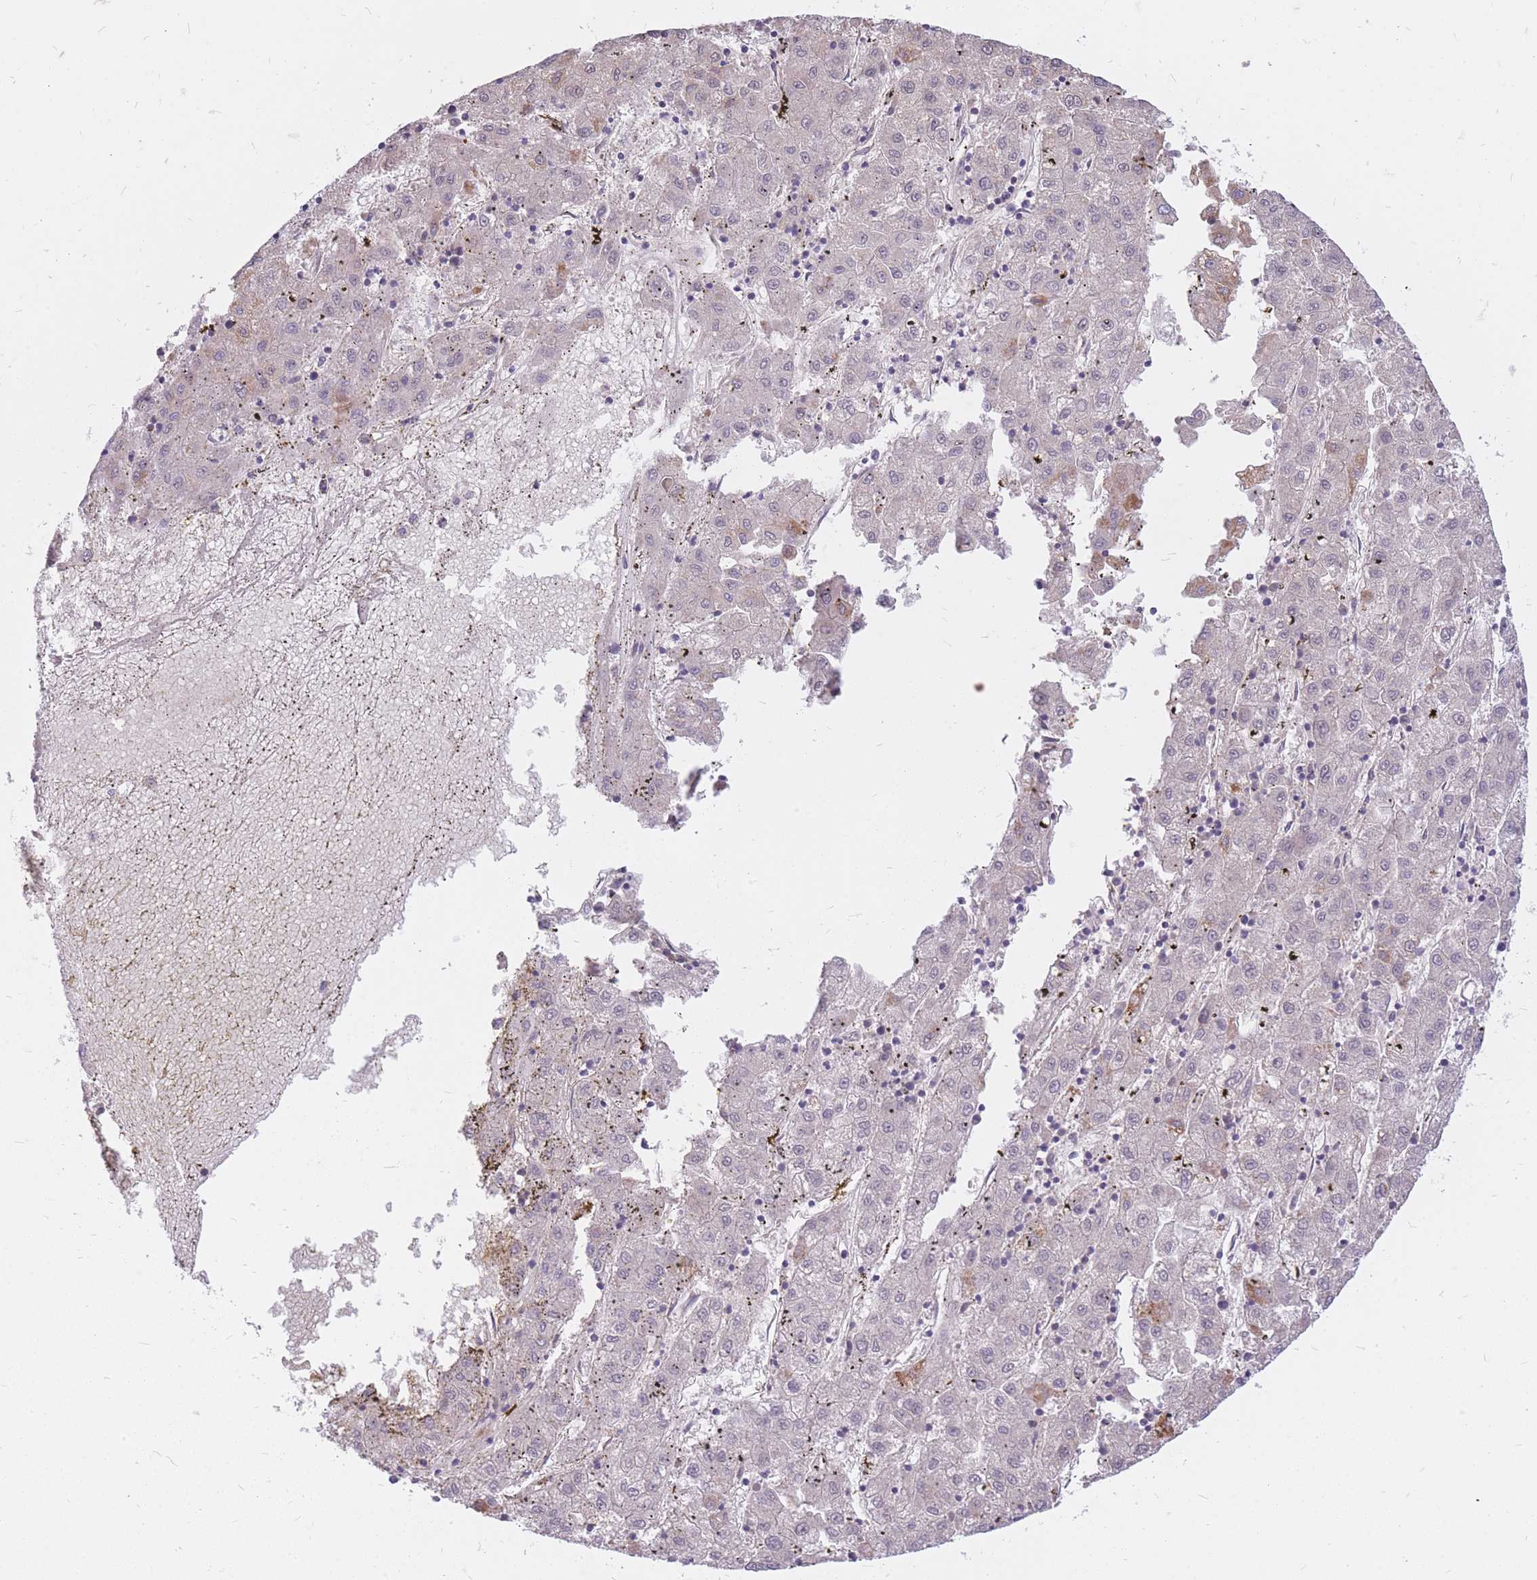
{"staining": {"intensity": "moderate", "quantity": "25%-75%", "location": "cytoplasmic/membranous"}, "tissue": "liver cancer", "cell_type": "Tumor cells", "image_type": "cancer", "snomed": [{"axis": "morphology", "description": "Carcinoma, Hepatocellular, NOS"}, {"axis": "topography", "description": "Liver"}], "caption": "A micrograph of human liver cancer (hepatocellular carcinoma) stained for a protein reveals moderate cytoplasmic/membranous brown staining in tumor cells.", "gene": "PCSK1", "patient": {"sex": "male", "age": 72}}